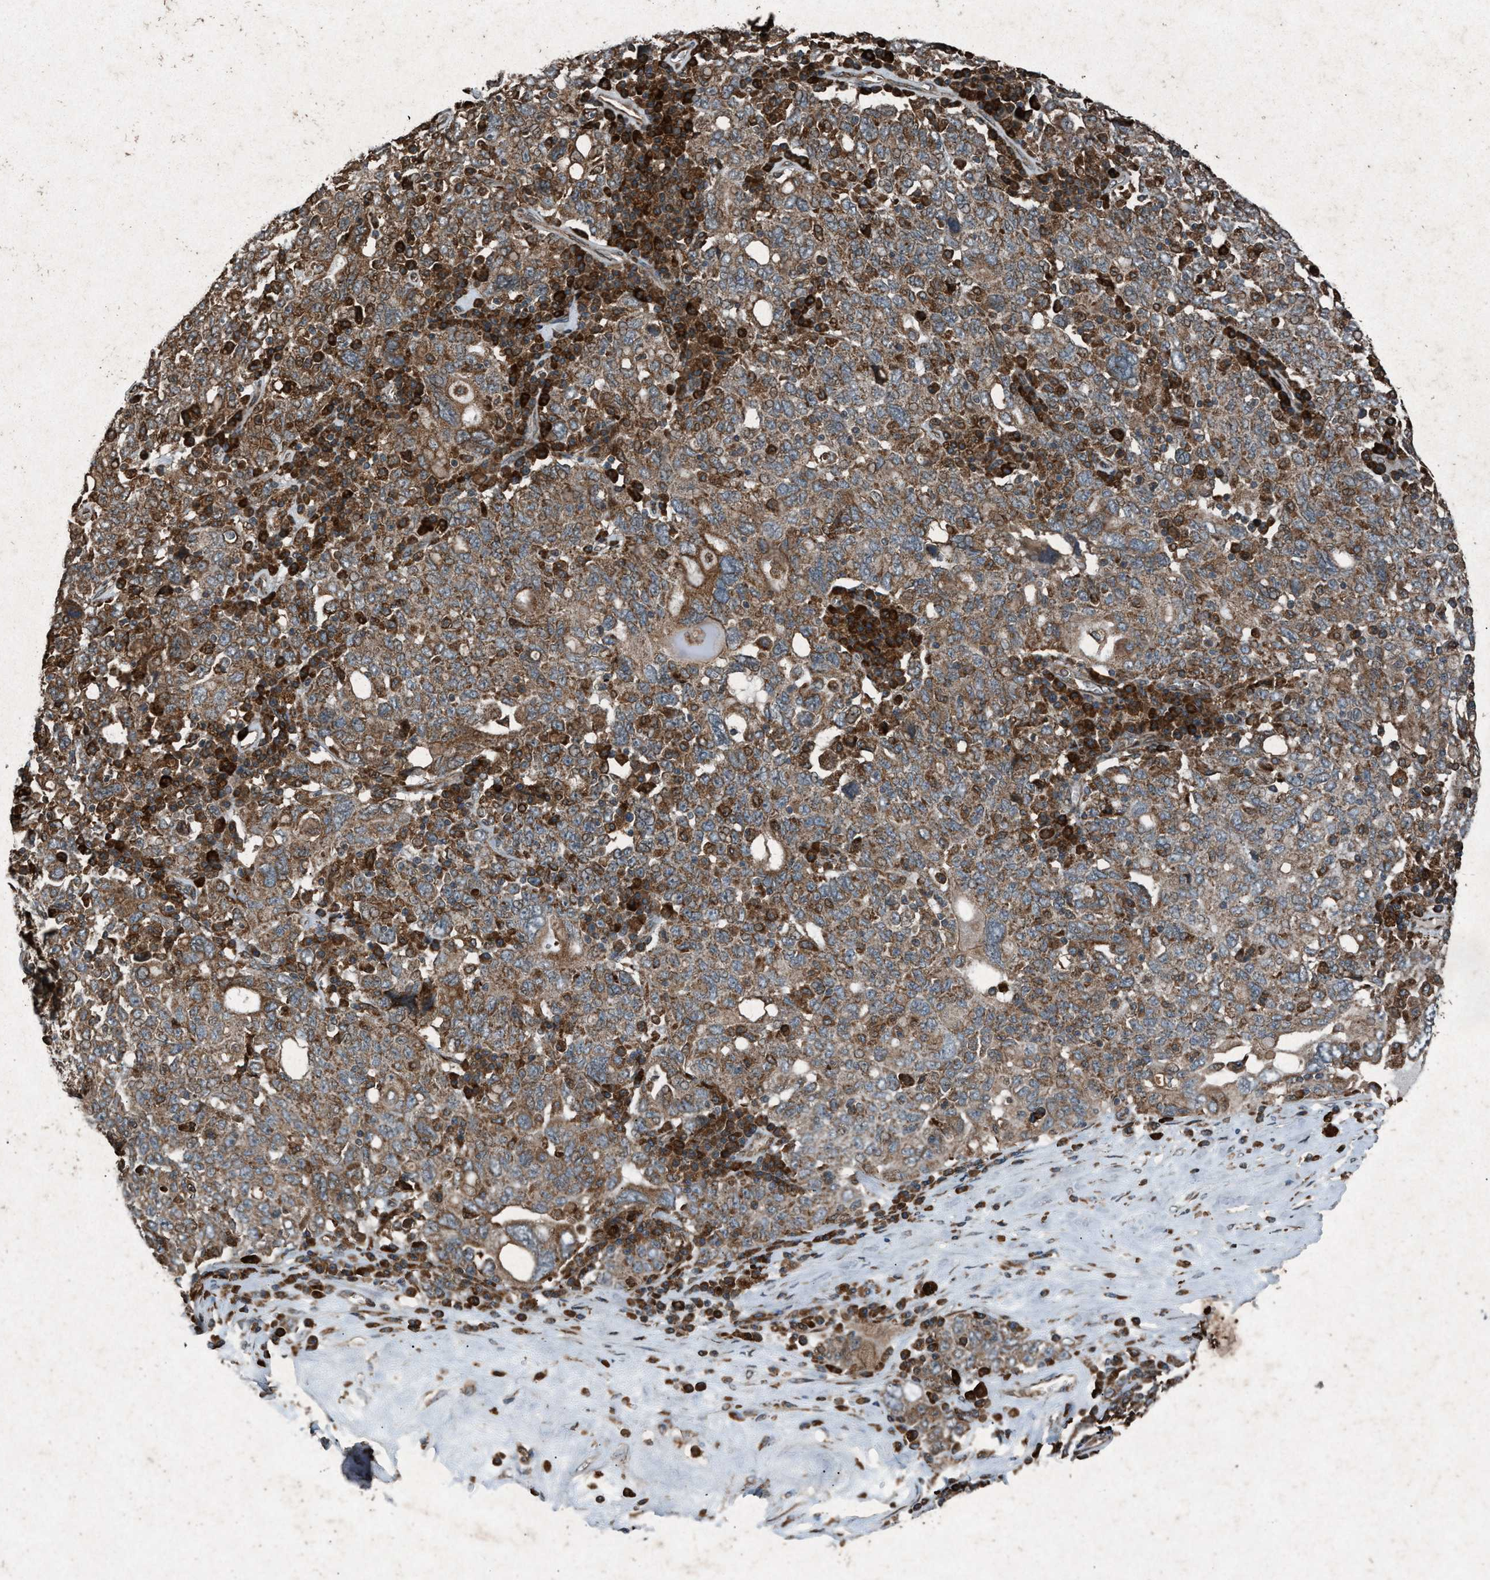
{"staining": {"intensity": "moderate", "quantity": ">75%", "location": "cytoplasmic/membranous"}, "tissue": "ovarian cancer", "cell_type": "Tumor cells", "image_type": "cancer", "snomed": [{"axis": "morphology", "description": "Carcinoma, endometroid"}, {"axis": "topography", "description": "Ovary"}], "caption": "Immunohistochemical staining of endometroid carcinoma (ovarian) displays medium levels of moderate cytoplasmic/membranous positivity in about >75% of tumor cells. The staining is performed using DAB brown chromogen to label protein expression. The nuclei are counter-stained blue using hematoxylin.", "gene": "CALR", "patient": {"sex": "female", "age": 62}}